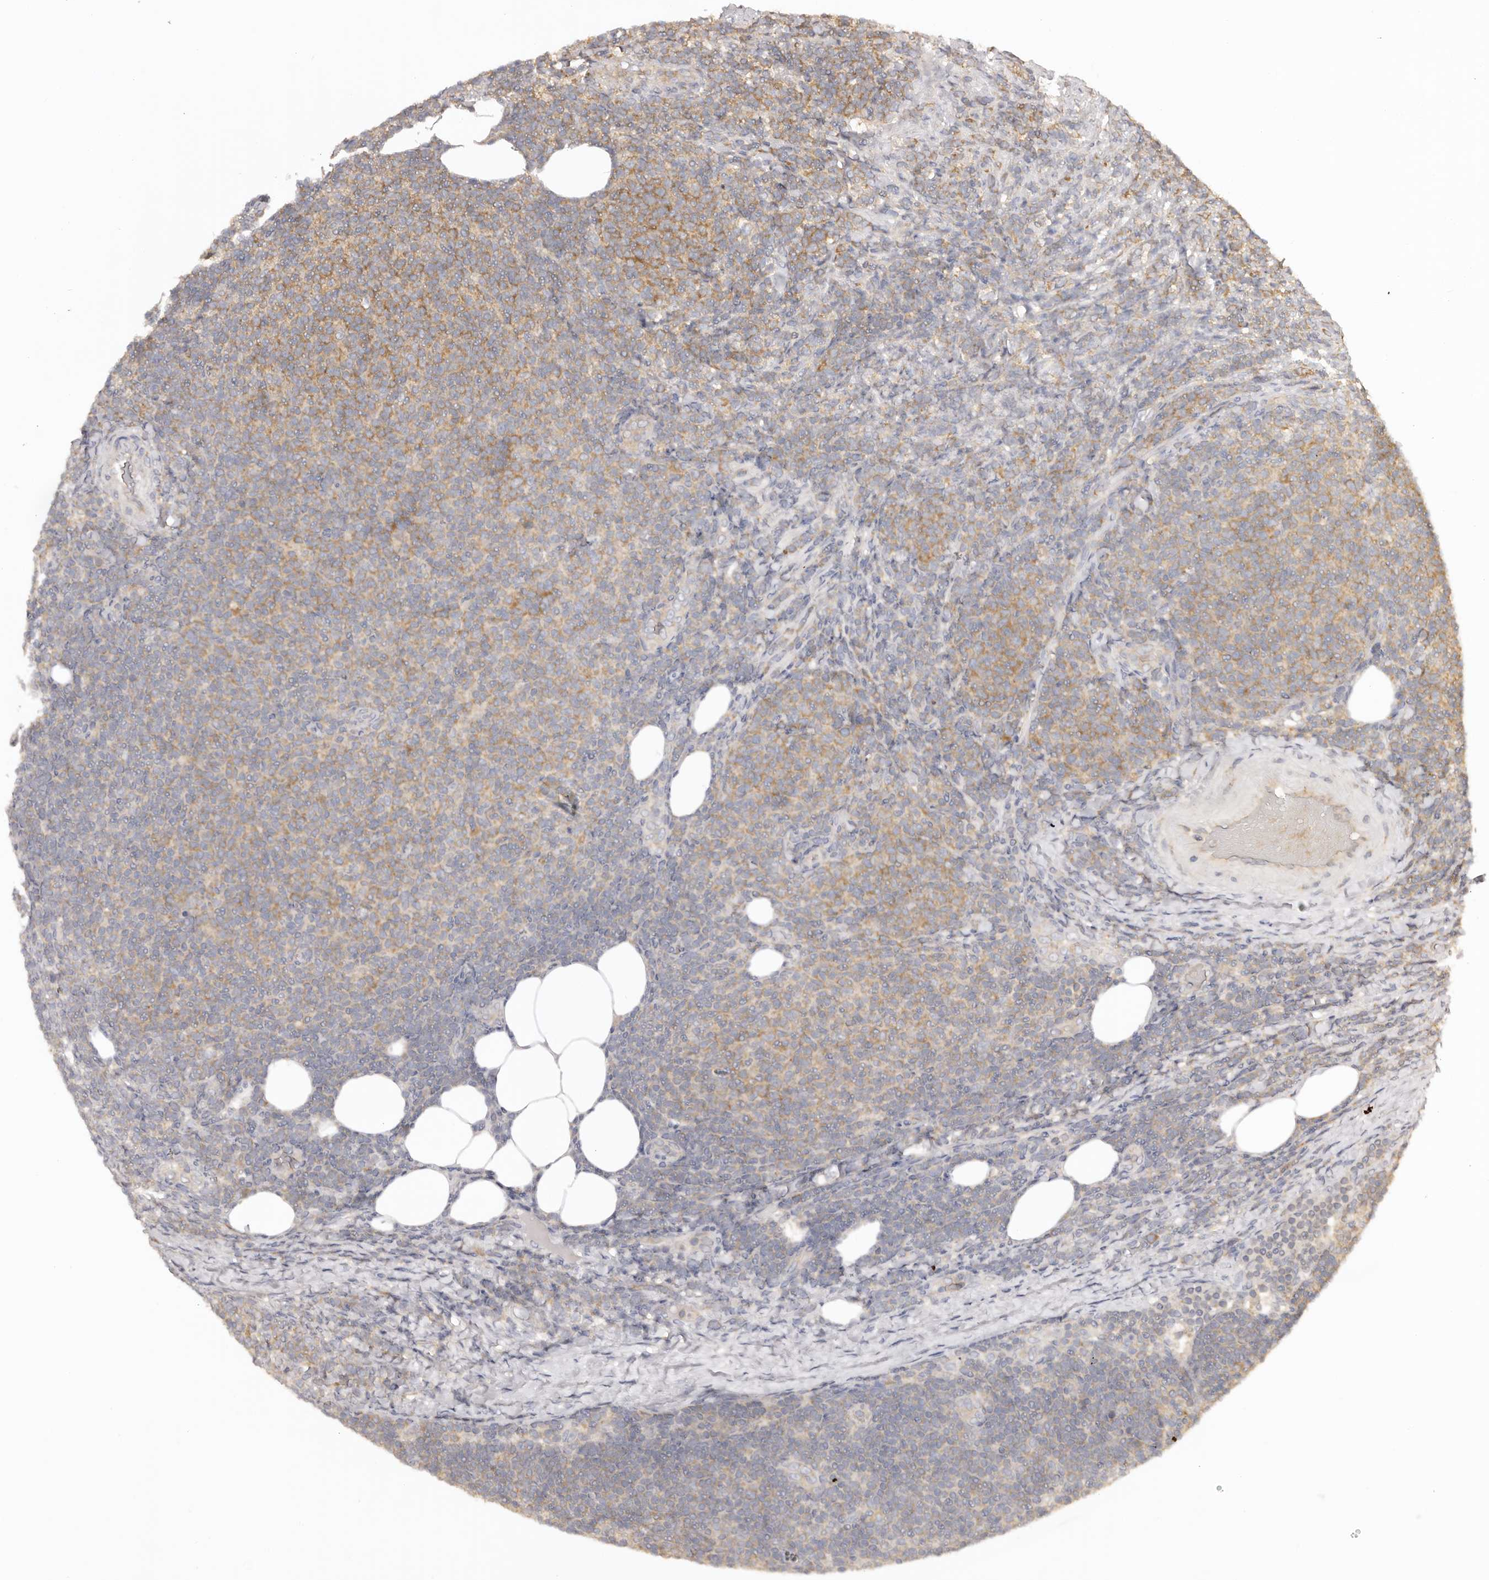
{"staining": {"intensity": "moderate", "quantity": "<25%", "location": "cytoplasmic/membranous"}, "tissue": "lymphoma", "cell_type": "Tumor cells", "image_type": "cancer", "snomed": [{"axis": "morphology", "description": "Malignant lymphoma, non-Hodgkin's type, Low grade"}, {"axis": "topography", "description": "Lymph node"}], "caption": "High-magnification brightfield microscopy of lymphoma stained with DAB (brown) and counterstained with hematoxylin (blue). tumor cells exhibit moderate cytoplasmic/membranous staining is appreciated in approximately<25% of cells.", "gene": "EEF1E1", "patient": {"sex": "male", "age": 66}}